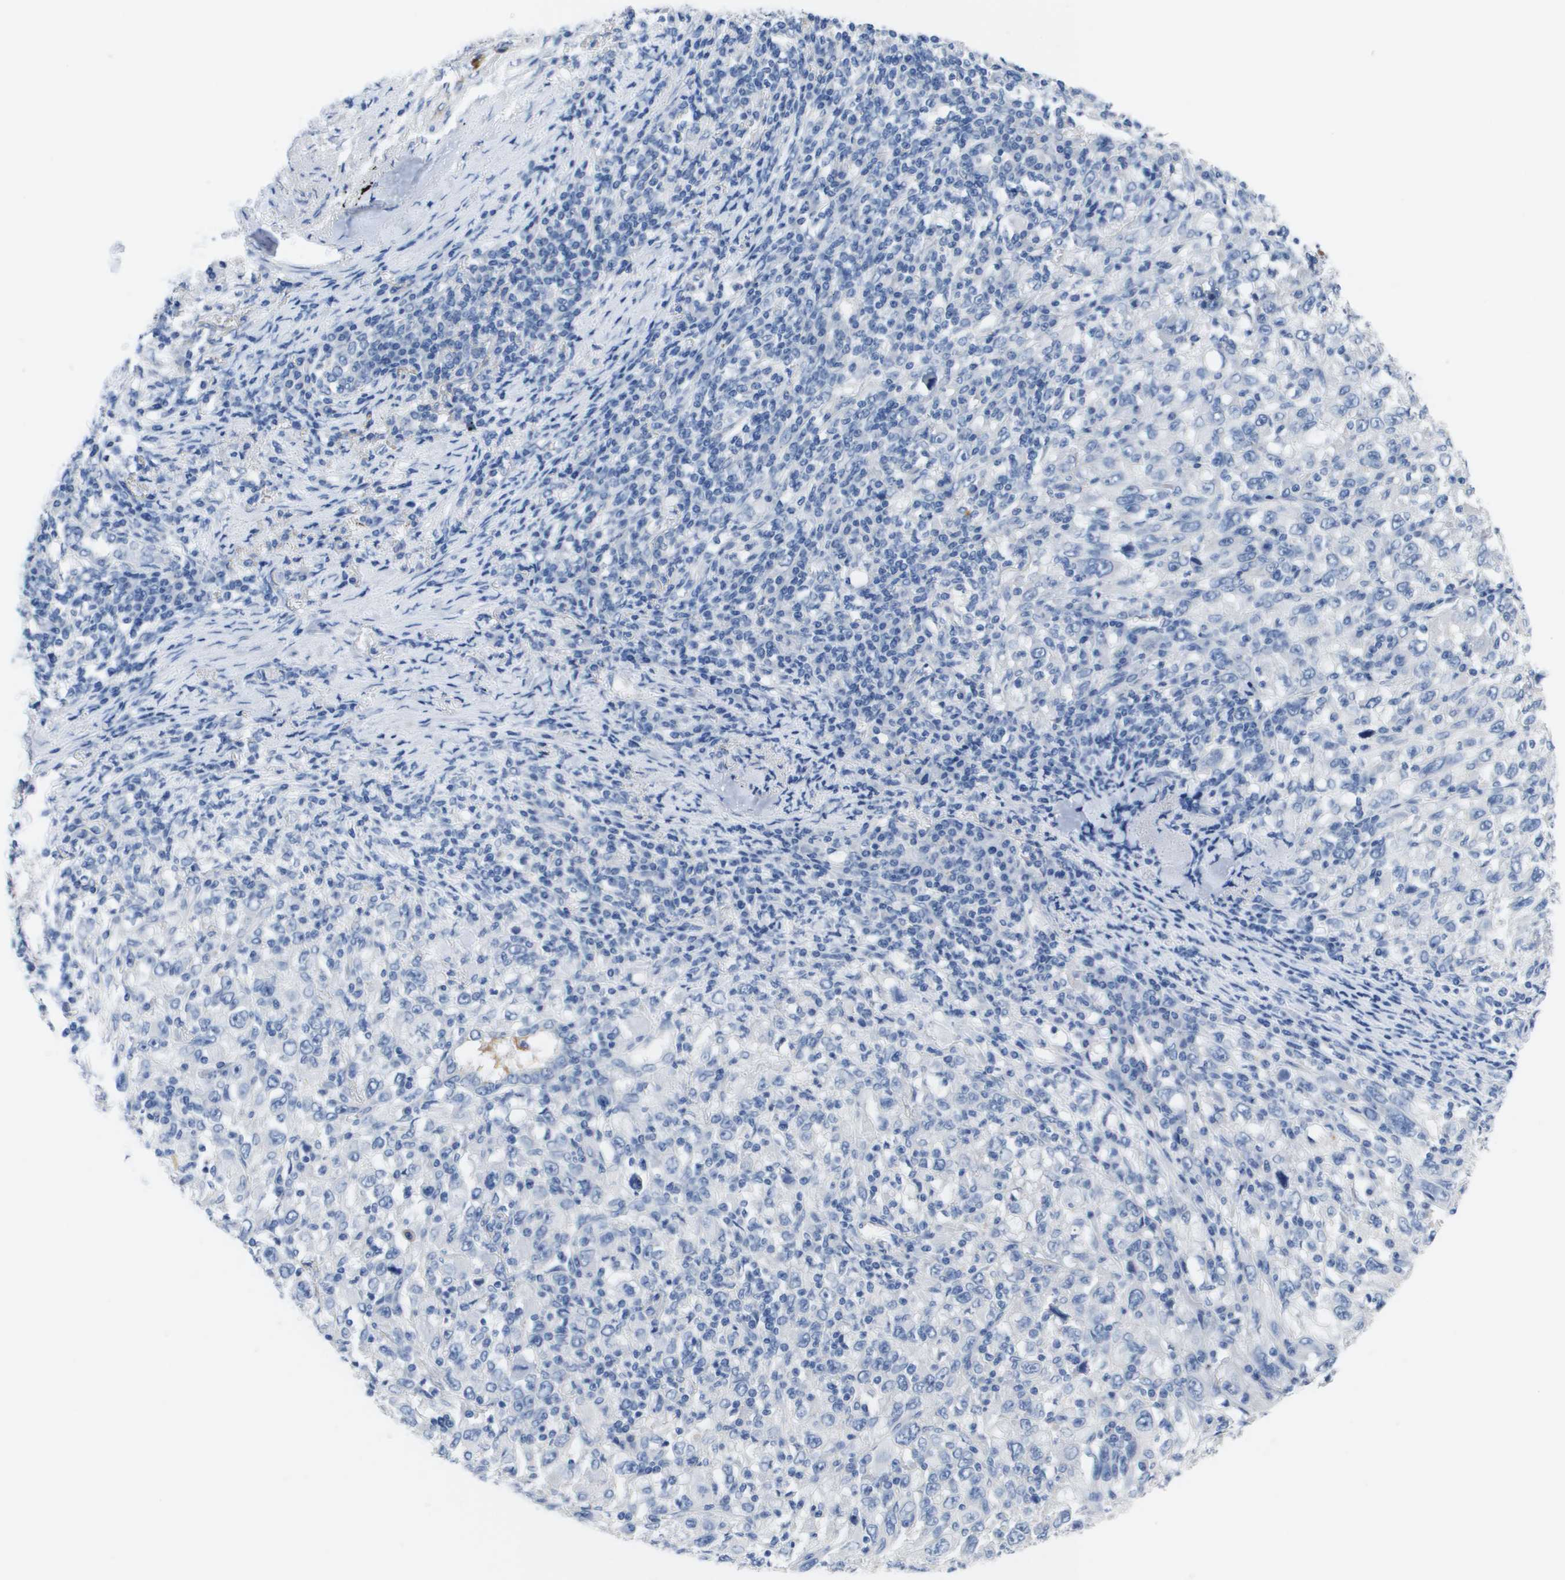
{"staining": {"intensity": "negative", "quantity": "none", "location": "none"}, "tissue": "melanoma", "cell_type": "Tumor cells", "image_type": "cancer", "snomed": [{"axis": "morphology", "description": "Malignant melanoma, NOS"}, {"axis": "topography", "description": "Skin"}], "caption": "DAB (3,3'-diaminobenzidine) immunohistochemical staining of melanoma exhibits no significant expression in tumor cells.", "gene": "APOA1", "patient": {"sex": "female", "age": 104}}